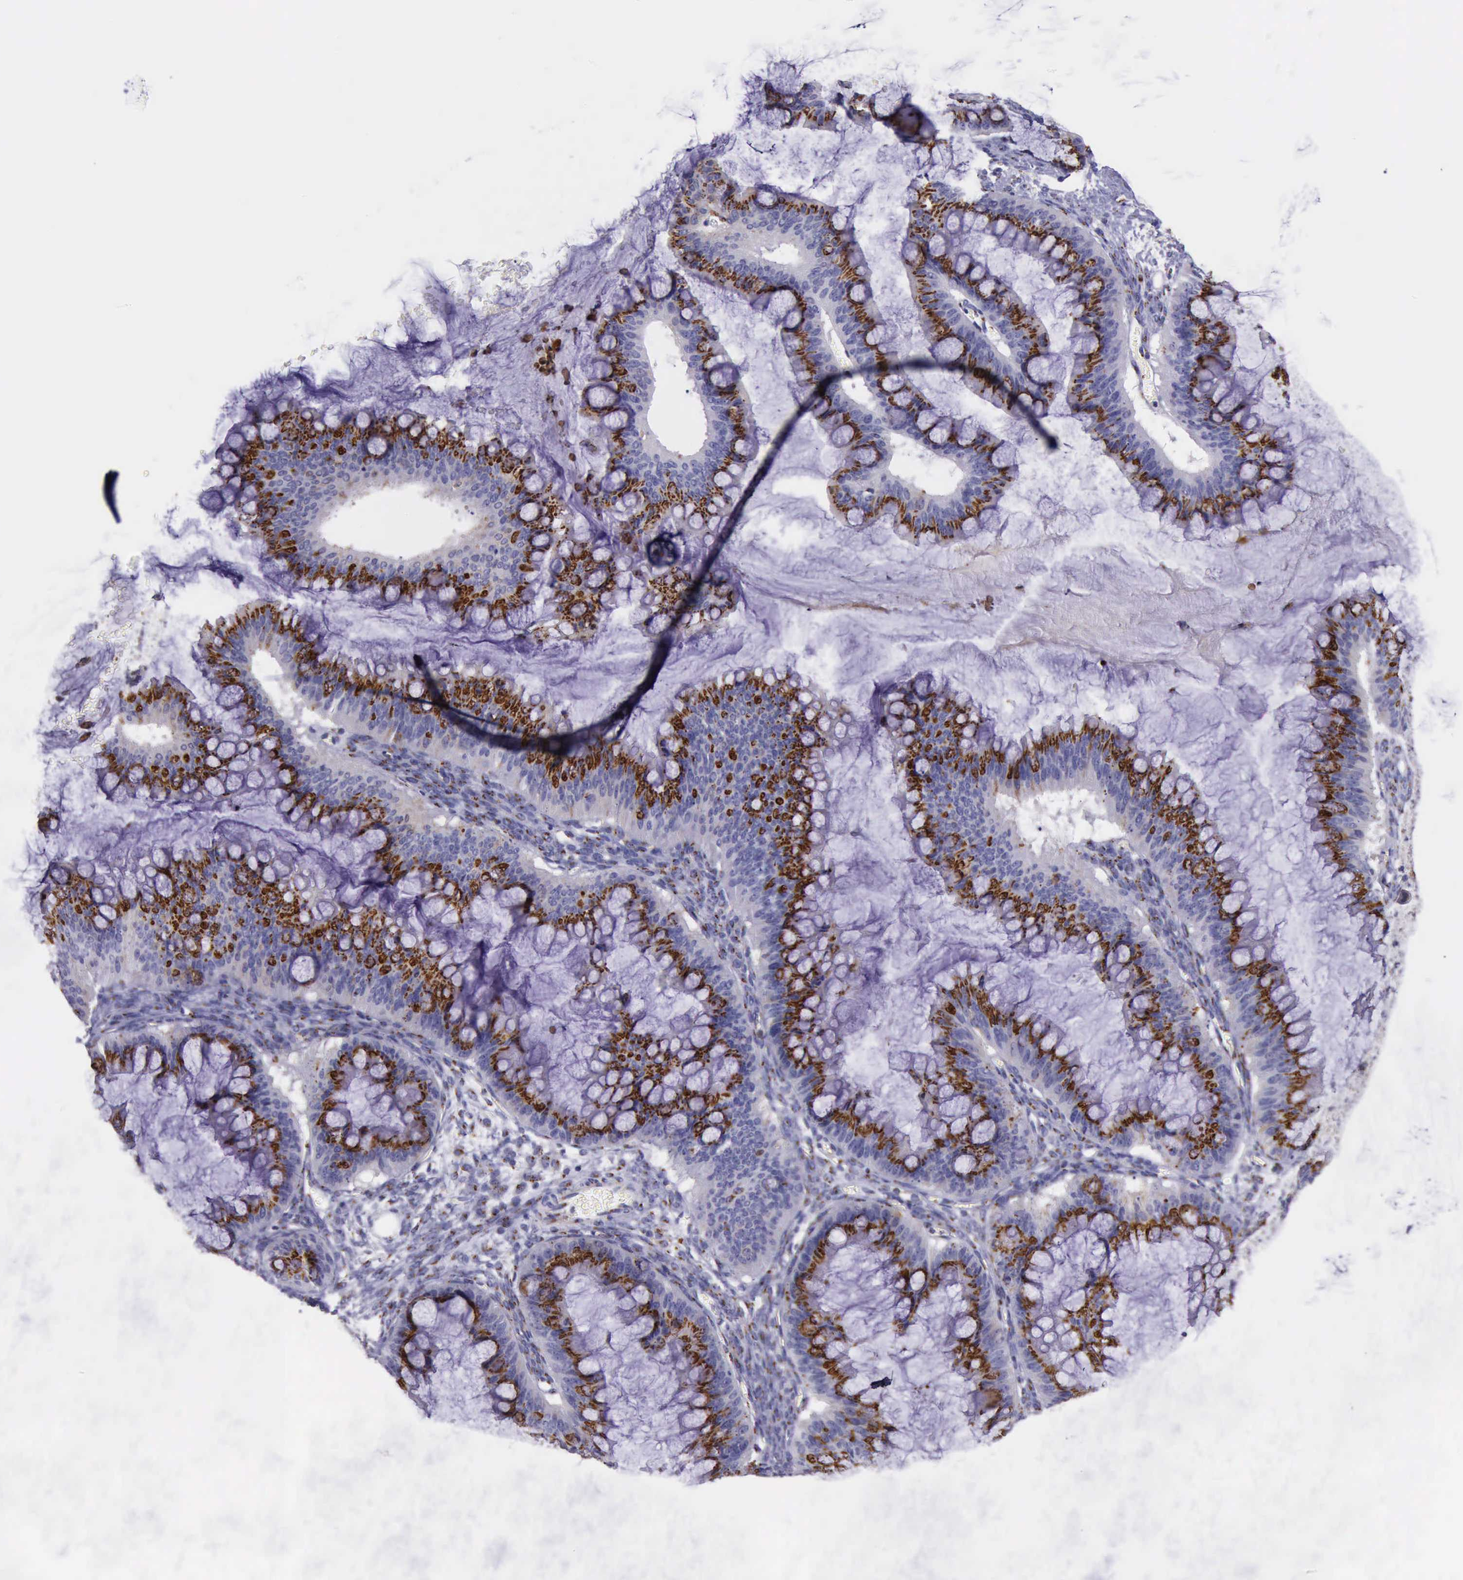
{"staining": {"intensity": "strong", "quantity": ">75%", "location": "cytoplasmic/membranous"}, "tissue": "ovarian cancer", "cell_type": "Tumor cells", "image_type": "cancer", "snomed": [{"axis": "morphology", "description": "Cystadenocarcinoma, mucinous, NOS"}, {"axis": "topography", "description": "Ovary"}], "caption": "Protein staining exhibits strong cytoplasmic/membranous positivity in approximately >75% of tumor cells in ovarian cancer.", "gene": "GOLGA5", "patient": {"sex": "female", "age": 73}}